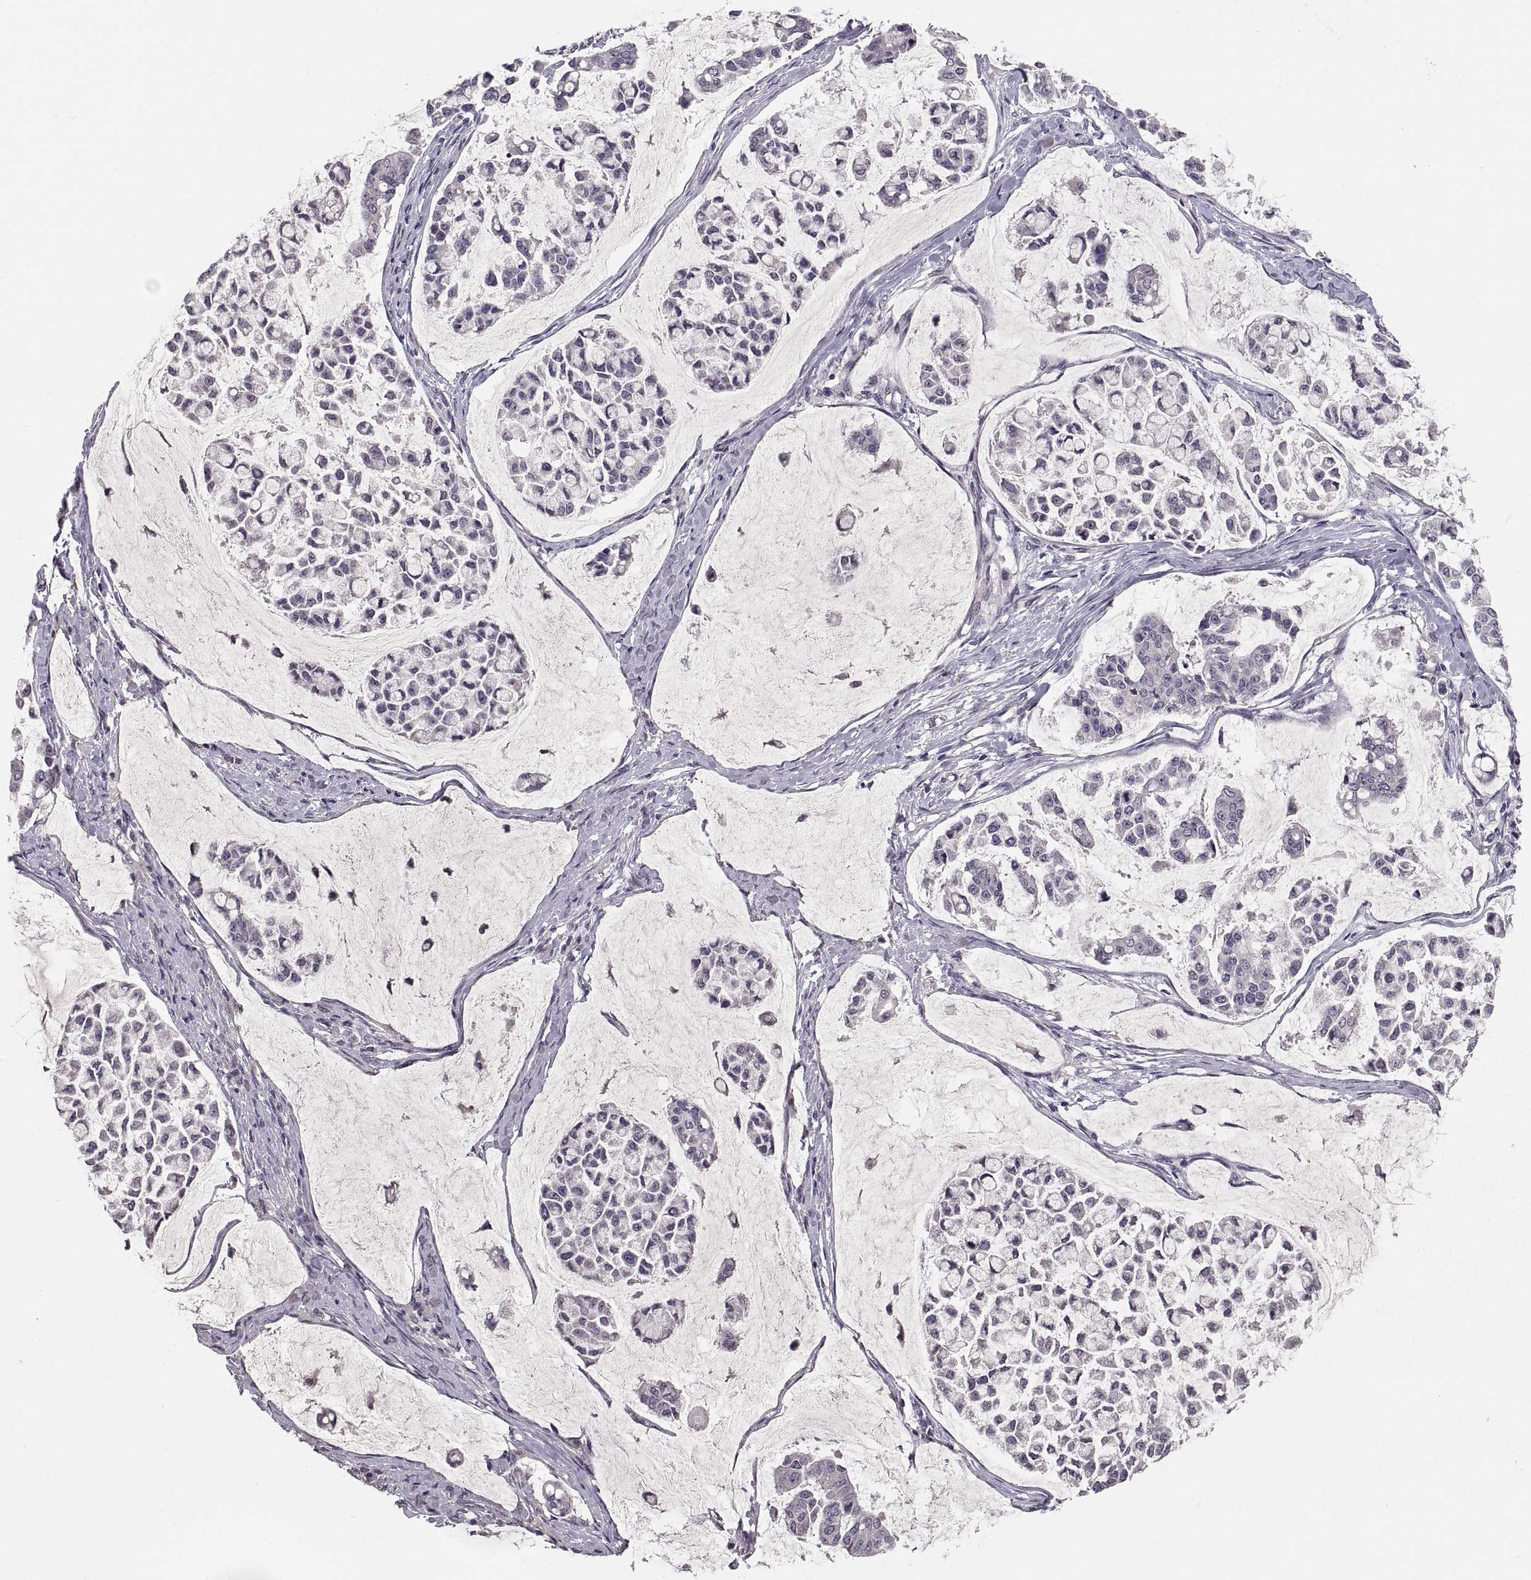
{"staining": {"intensity": "negative", "quantity": "none", "location": "none"}, "tissue": "stomach cancer", "cell_type": "Tumor cells", "image_type": "cancer", "snomed": [{"axis": "morphology", "description": "Adenocarcinoma, NOS"}, {"axis": "topography", "description": "Stomach"}], "caption": "Human adenocarcinoma (stomach) stained for a protein using IHC displays no positivity in tumor cells.", "gene": "PAX2", "patient": {"sex": "male", "age": 82}}